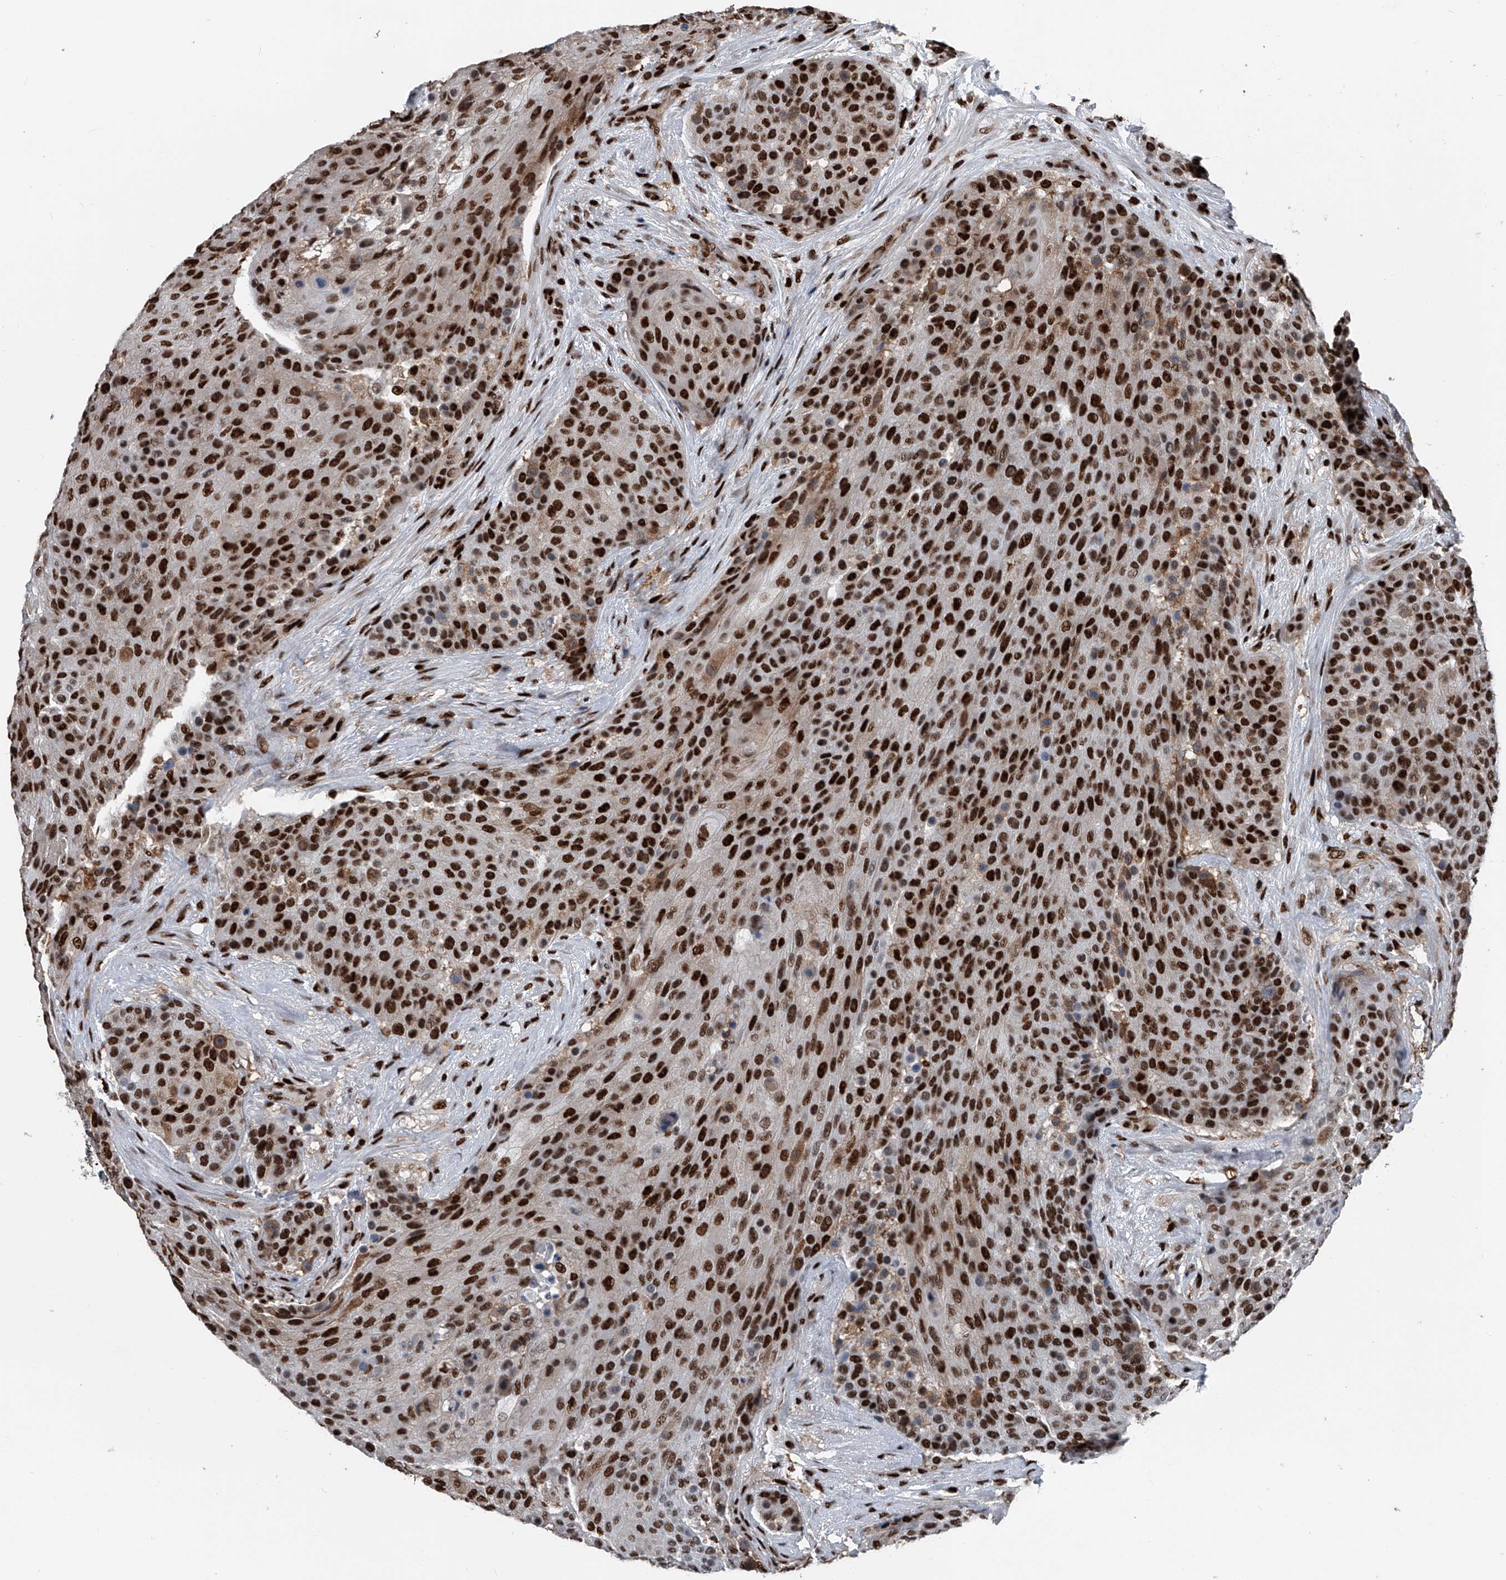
{"staining": {"intensity": "strong", "quantity": "25%-75%", "location": "nuclear"}, "tissue": "urothelial cancer", "cell_type": "Tumor cells", "image_type": "cancer", "snomed": [{"axis": "morphology", "description": "Urothelial carcinoma, High grade"}, {"axis": "topography", "description": "Urinary bladder"}], "caption": "A histopathology image of human urothelial cancer stained for a protein shows strong nuclear brown staining in tumor cells.", "gene": "FKBP5", "patient": {"sex": "female", "age": 63}}